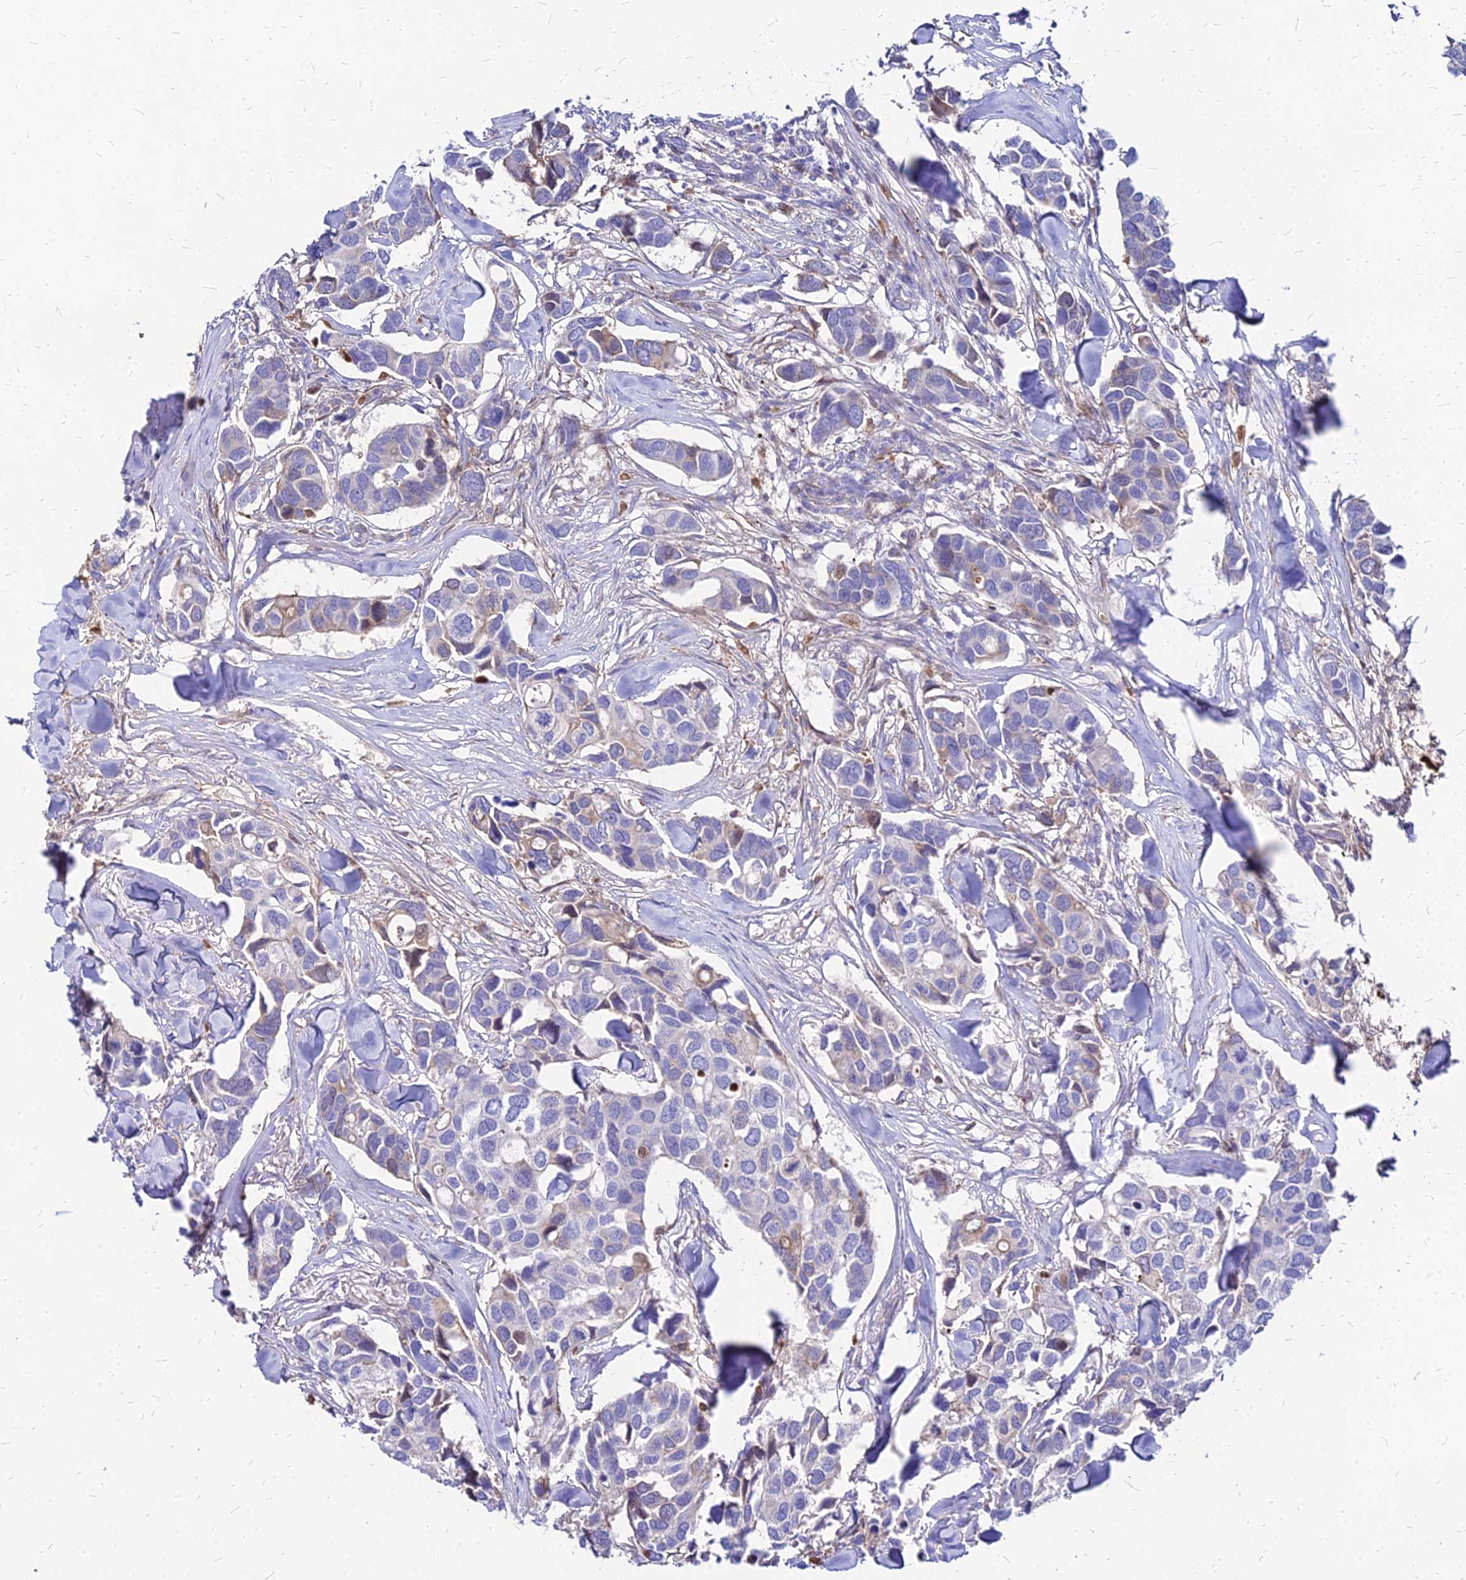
{"staining": {"intensity": "negative", "quantity": "none", "location": "none"}, "tissue": "breast cancer", "cell_type": "Tumor cells", "image_type": "cancer", "snomed": [{"axis": "morphology", "description": "Duct carcinoma"}, {"axis": "topography", "description": "Breast"}], "caption": "A micrograph of infiltrating ductal carcinoma (breast) stained for a protein demonstrates no brown staining in tumor cells.", "gene": "ACSM6", "patient": {"sex": "female", "age": 83}}